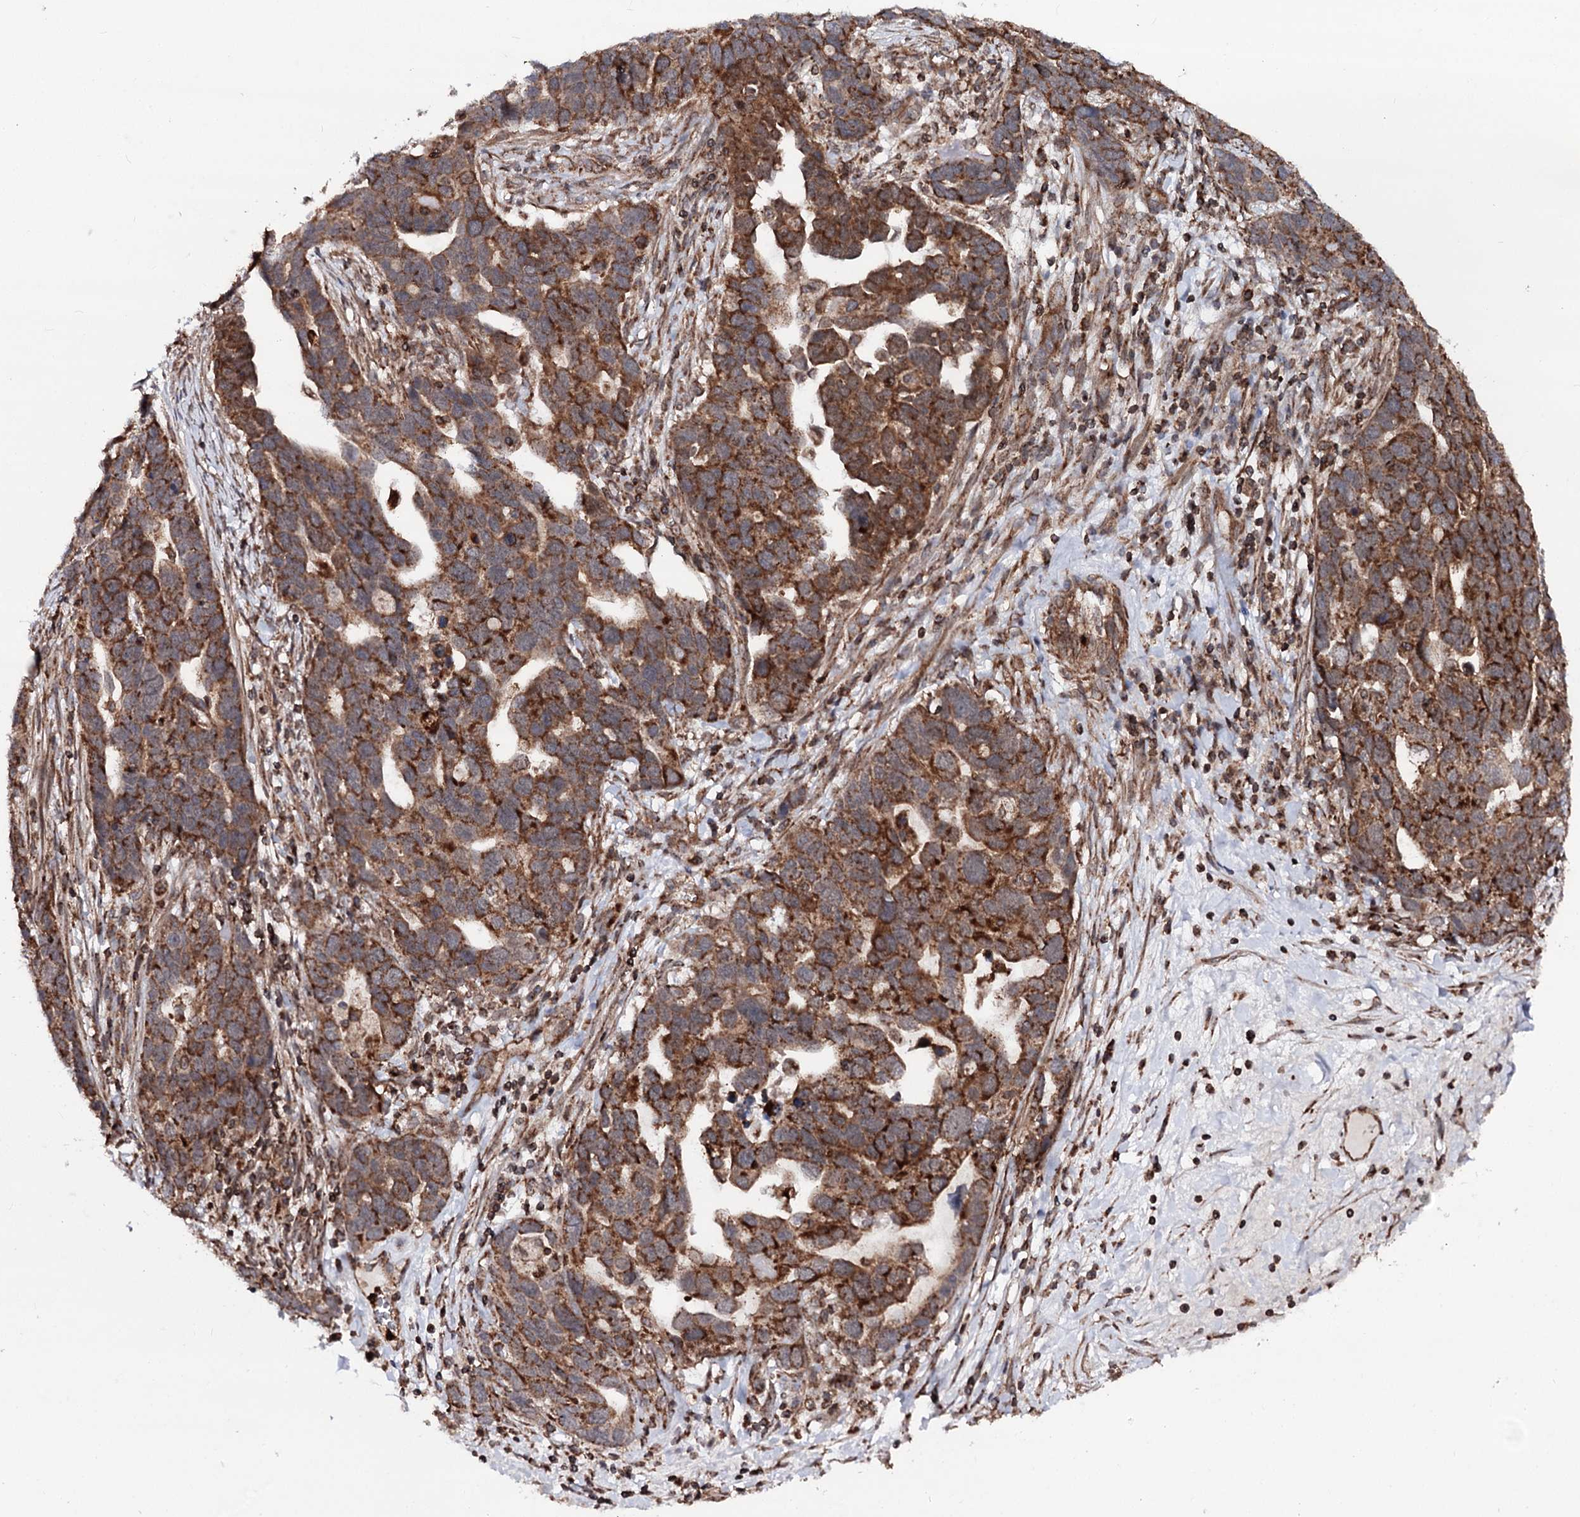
{"staining": {"intensity": "strong", "quantity": ">75%", "location": "cytoplasmic/membranous"}, "tissue": "ovarian cancer", "cell_type": "Tumor cells", "image_type": "cancer", "snomed": [{"axis": "morphology", "description": "Cystadenocarcinoma, serous, NOS"}, {"axis": "topography", "description": "Ovary"}], "caption": "Immunohistochemistry (DAB (3,3'-diaminobenzidine)) staining of human ovarian serous cystadenocarcinoma reveals strong cytoplasmic/membranous protein expression in approximately >75% of tumor cells.", "gene": "FGFR1OP2", "patient": {"sex": "female", "age": 54}}